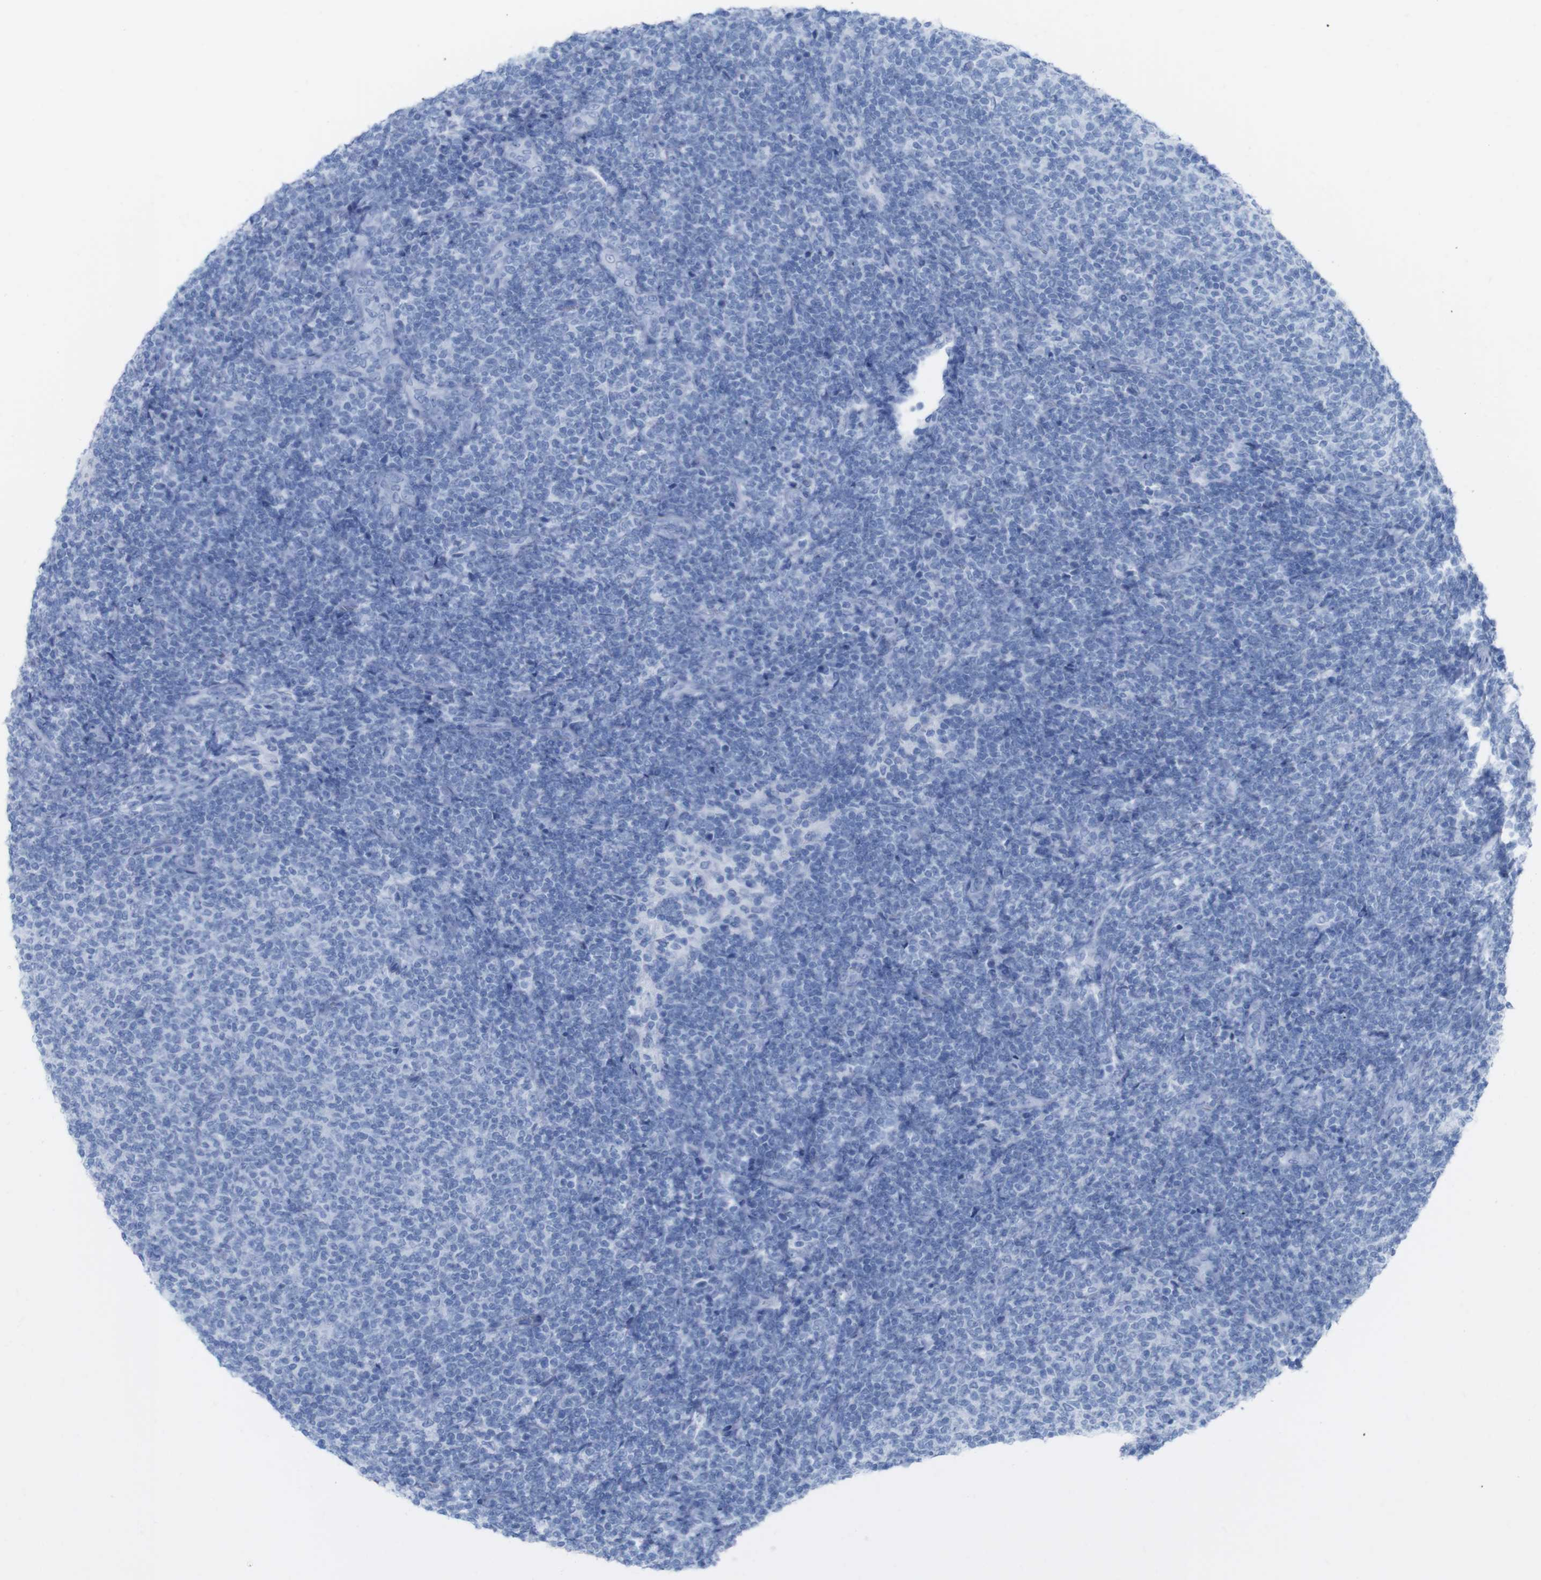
{"staining": {"intensity": "negative", "quantity": "none", "location": "none"}, "tissue": "lymphoma", "cell_type": "Tumor cells", "image_type": "cancer", "snomed": [{"axis": "morphology", "description": "Malignant lymphoma, non-Hodgkin's type, Low grade"}, {"axis": "topography", "description": "Lymph node"}], "caption": "This photomicrograph is of low-grade malignant lymphoma, non-Hodgkin's type stained with immunohistochemistry to label a protein in brown with the nuclei are counter-stained blue. There is no positivity in tumor cells.", "gene": "MYH7", "patient": {"sex": "male", "age": 66}}